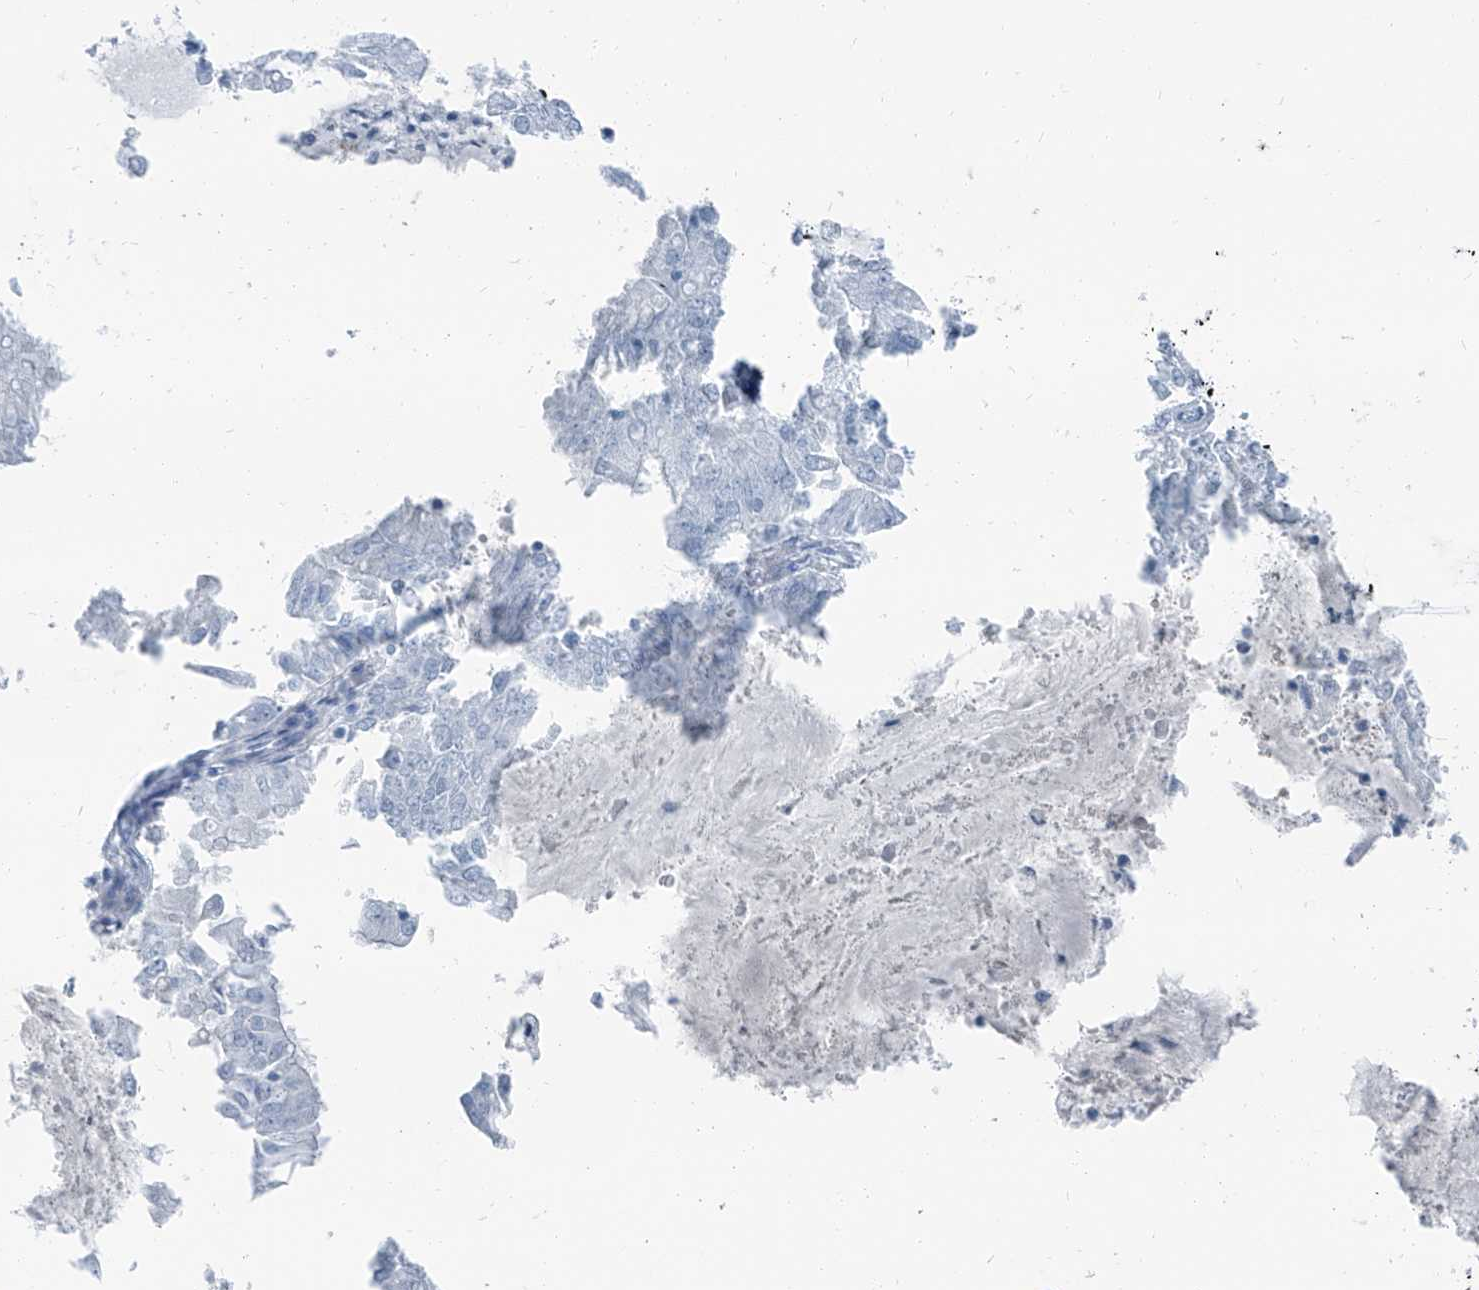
{"staining": {"intensity": "negative", "quantity": "none", "location": "none"}, "tissue": "endometrial cancer", "cell_type": "Tumor cells", "image_type": "cancer", "snomed": [{"axis": "morphology", "description": "Adenocarcinoma, NOS"}, {"axis": "topography", "description": "Endometrium"}], "caption": "Immunohistochemical staining of endometrial adenocarcinoma demonstrates no significant positivity in tumor cells.", "gene": "RGN", "patient": {"sex": "female", "age": 57}}